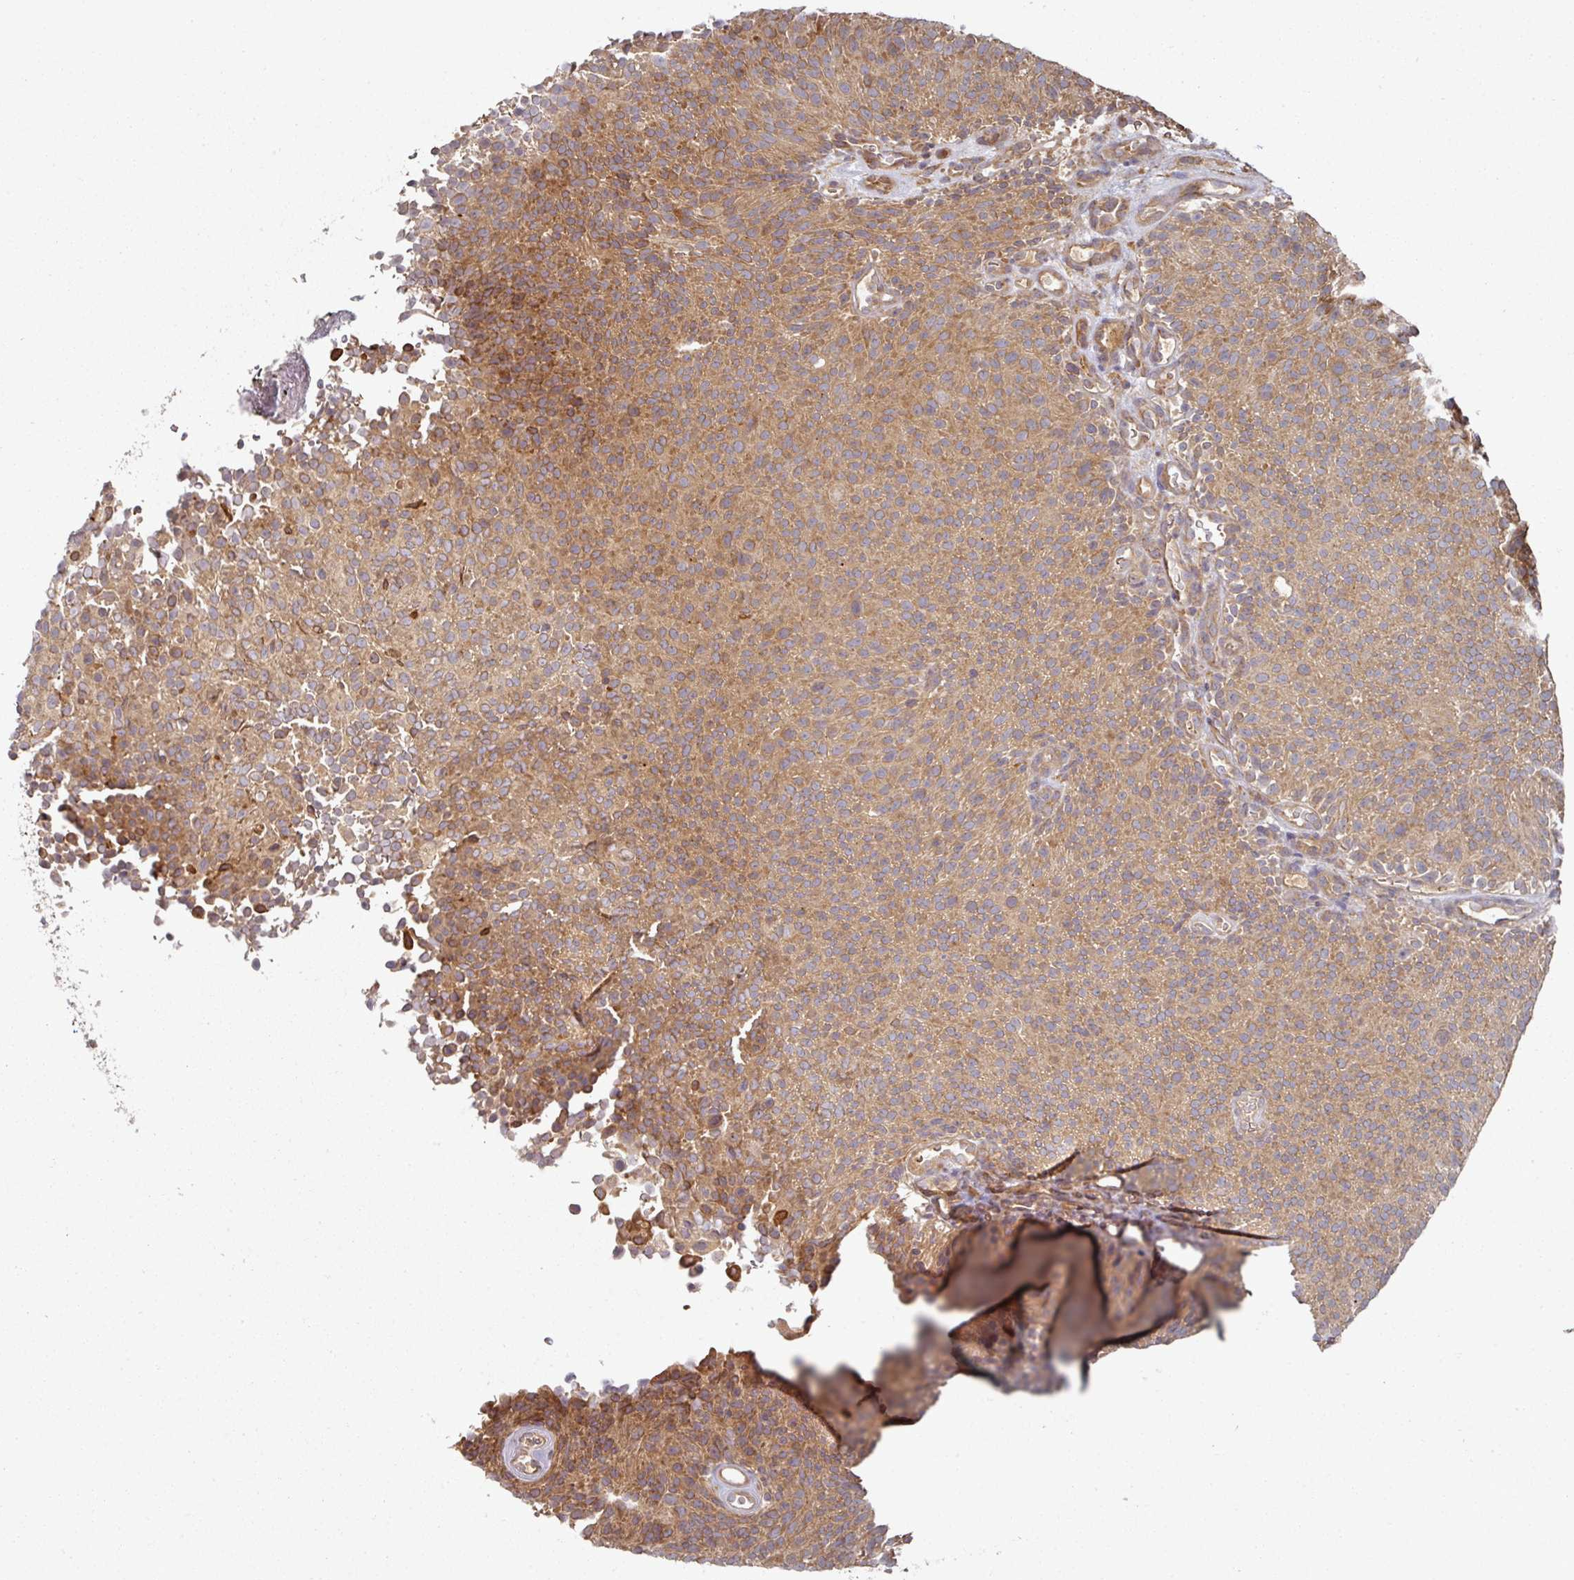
{"staining": {"intensity": "moderate", "quantity": ">75%", "location": "cytoplasmic/membranous"}, "tissue": "urothelial cancer", "cell_type": "Tumor cells", "image_type": "cancer", "snomed": [{"axis": "morphology", "description": "Urothelial carcinoma, Low grade"}, {"axis": "topography", "description": "Urinary bladder"}], "caption": "Tumor cells demonstrate medium levels of moderate cytoplasmic/membranous expression in about >75% of cells in urothelial carcinoma (low-grade).", "gene": "CEP95", "patient": {"sex": "male", "age": 78}}